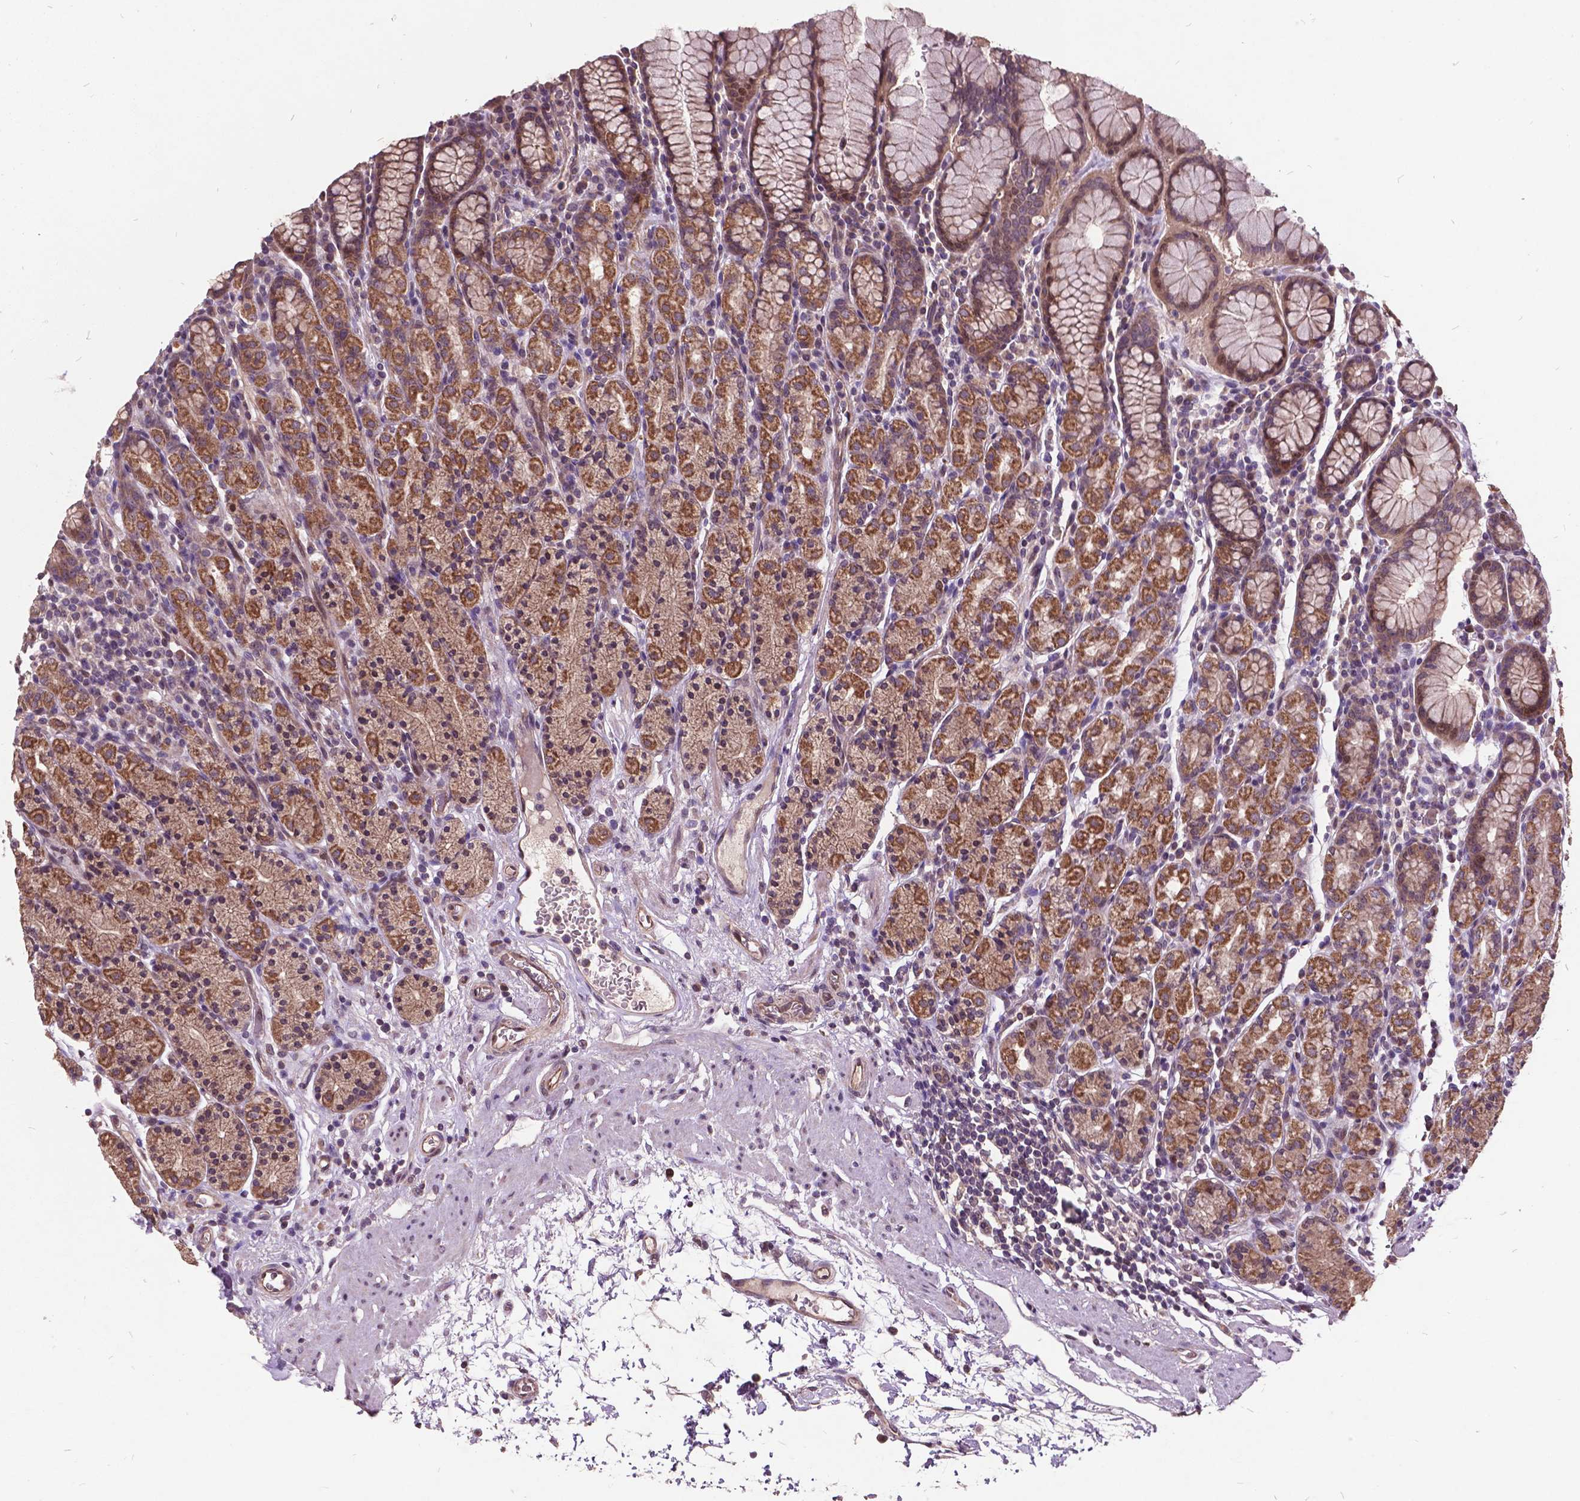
{"staining": {"intensity": "moderate", "quantity": "25%-75%", "location": "cytoplasmic/membranous"}, "tissue": "stomach", "cell_type": "Glandular cells", "image_type": "normal", "snomed": [{"axis": "morphology", "description": "Normal tissue, NOS"}, {"axis": "topography", "description": "Stomach, upper"}, {"axis": "topography", "description": "Stomach"}], "caption": "Immunohistochemistry micrograph of normal stomach stained for a protein (brown), which exhibits medium levels of moderate cytoplasmic/membranous staining in about 25%-75% of glandular cells.", "gene": "AP1S3", "patient": {"sex": "male", "age": 62}}